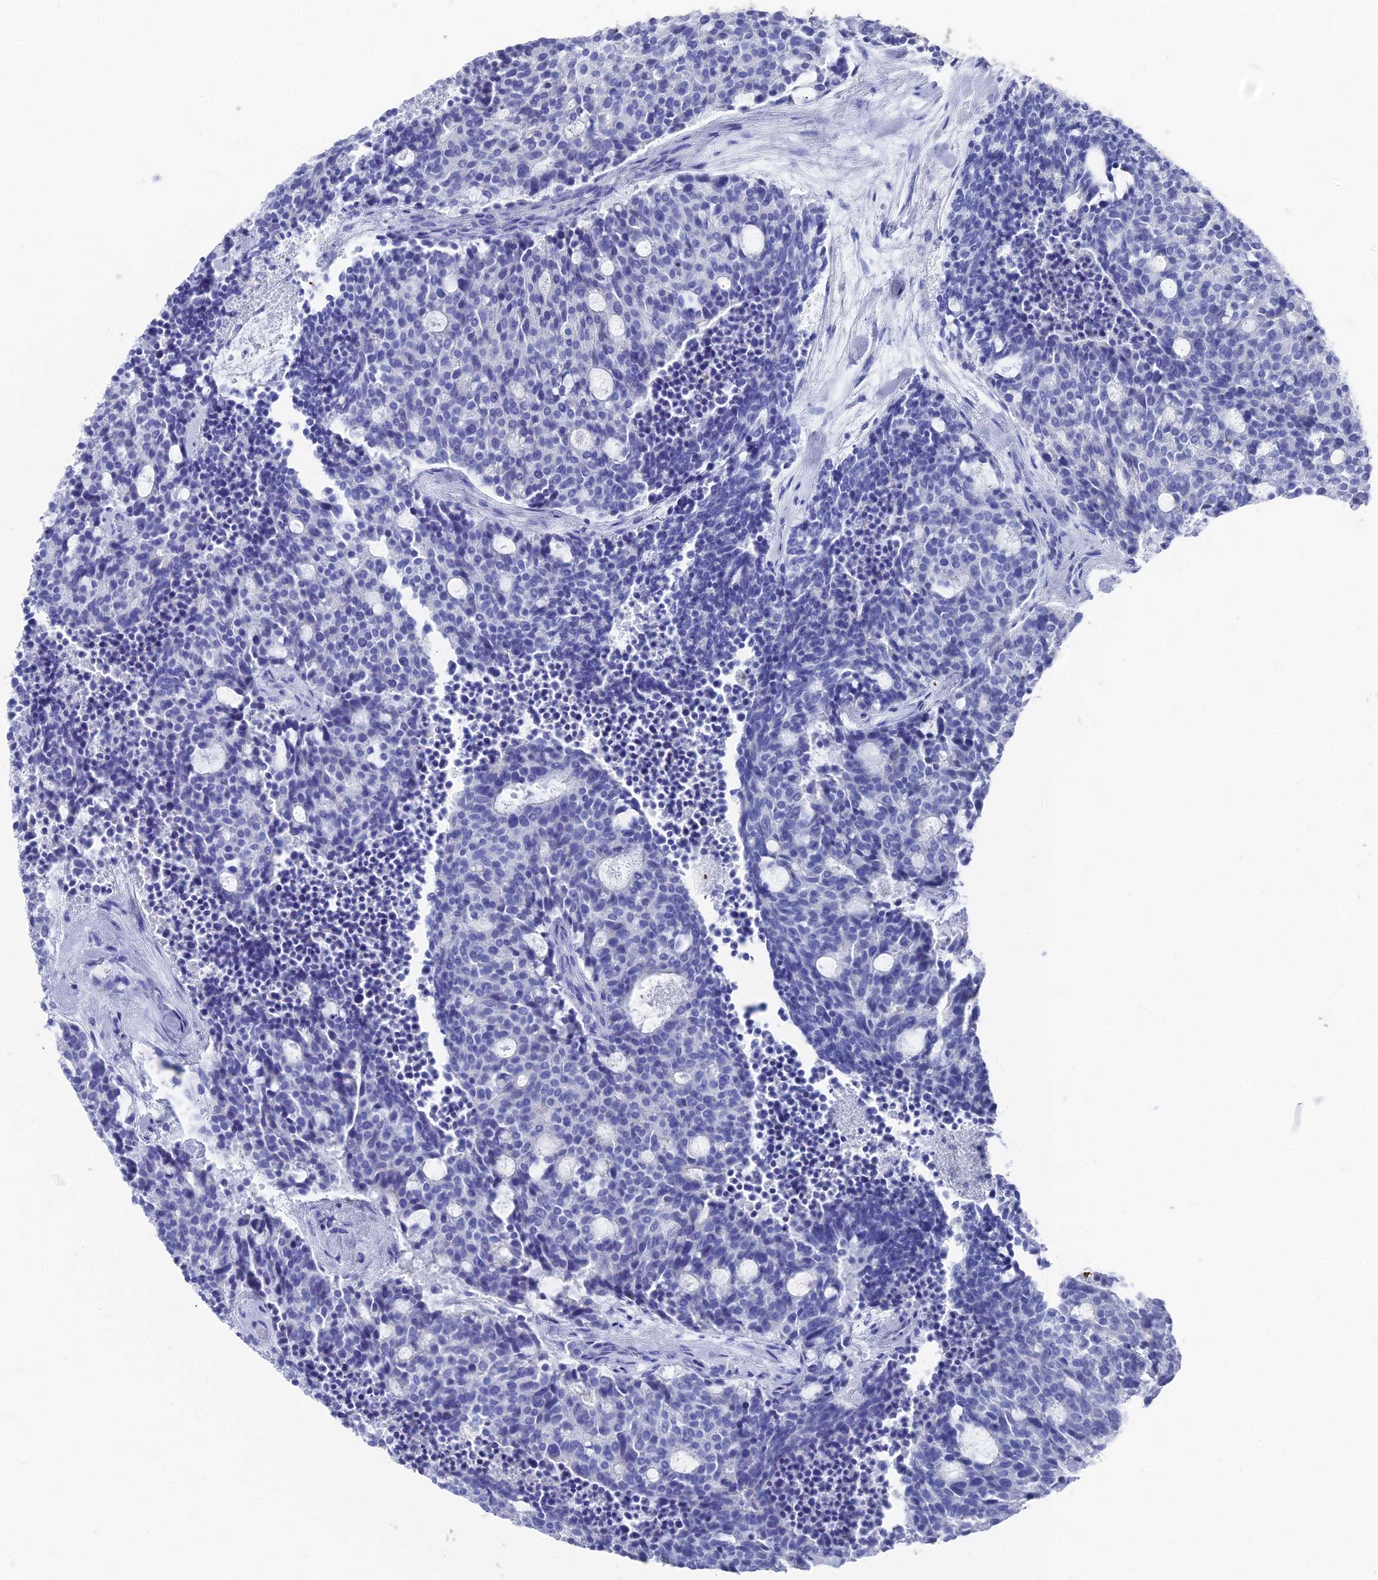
{"staining": {"intensity": "negative", "quantity": "none", "location": "none"}, "tissue": "carcinoid", "cell_type": "Tumor cells", "image_type": "cancer", "snomed": [{"axis": "morphology", "description": "Carcinoid, malignant, NOS"}, {"axis": "topography", "description": "Pancreas"}], "caption": "Tumor cells show no significant protein staining in malignant carcinoid.", "gene": "ENPP3", "patient": {"sex": "female", "age": 54}}